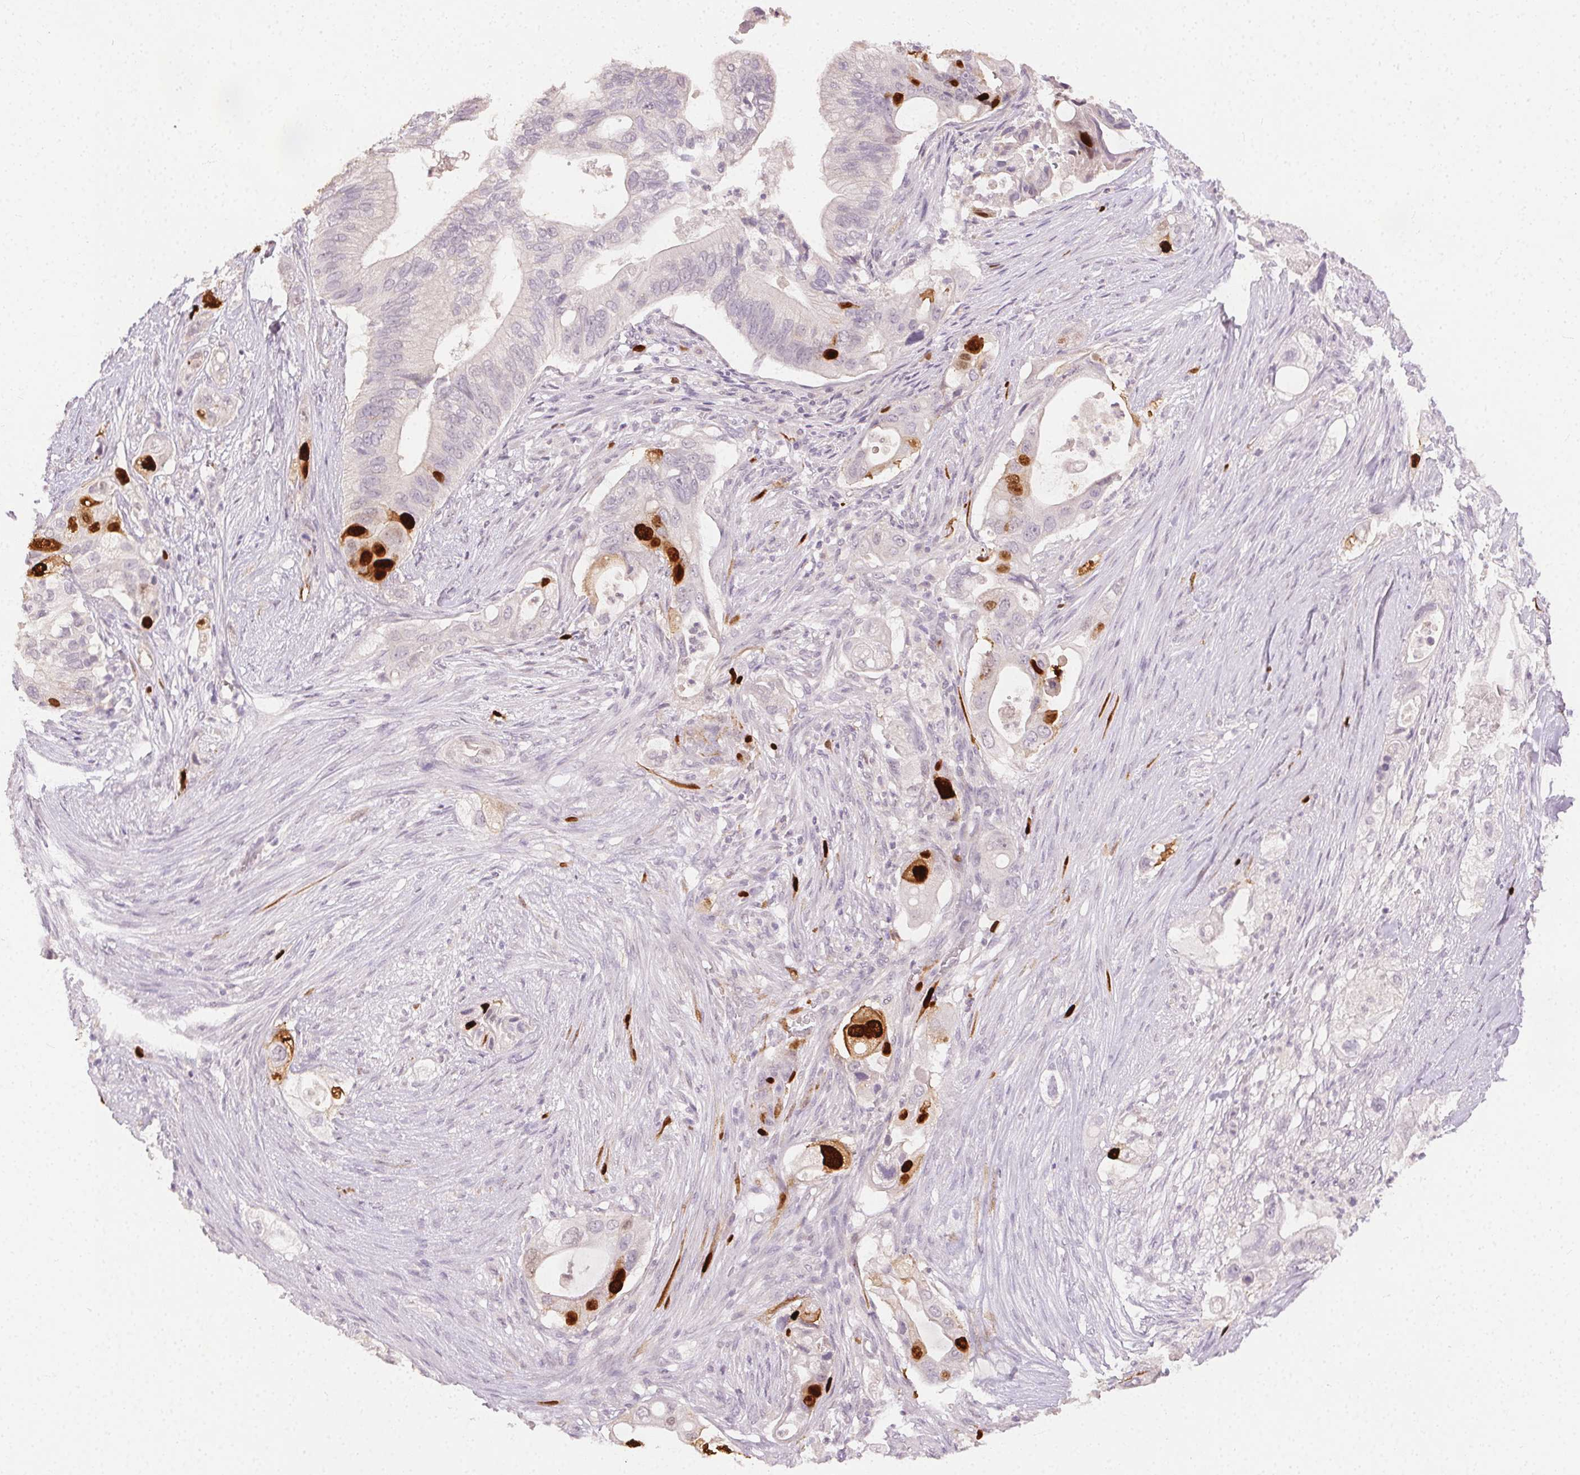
{"staining": {"intensity": "strong", "quantity": "<25%", "location": "nuclear"}, "tissue": "pancreatic cancer", "cell_type": "Tumor cells", "image_type": "cancer", "snomed": [{"axis": "morphology", "description": "Adenocarcinoma, NOS"}, {"axis": "topography", "description": "Pancreas"}], "caption": "Immunohistochemical staining of human pancreatic cancer (adenocarcinoma) displays strong nuclear protein positivity in about <25% of tumor cells.", "gene": "ANLN", "patient": {"sex": "female", "age": 72}}